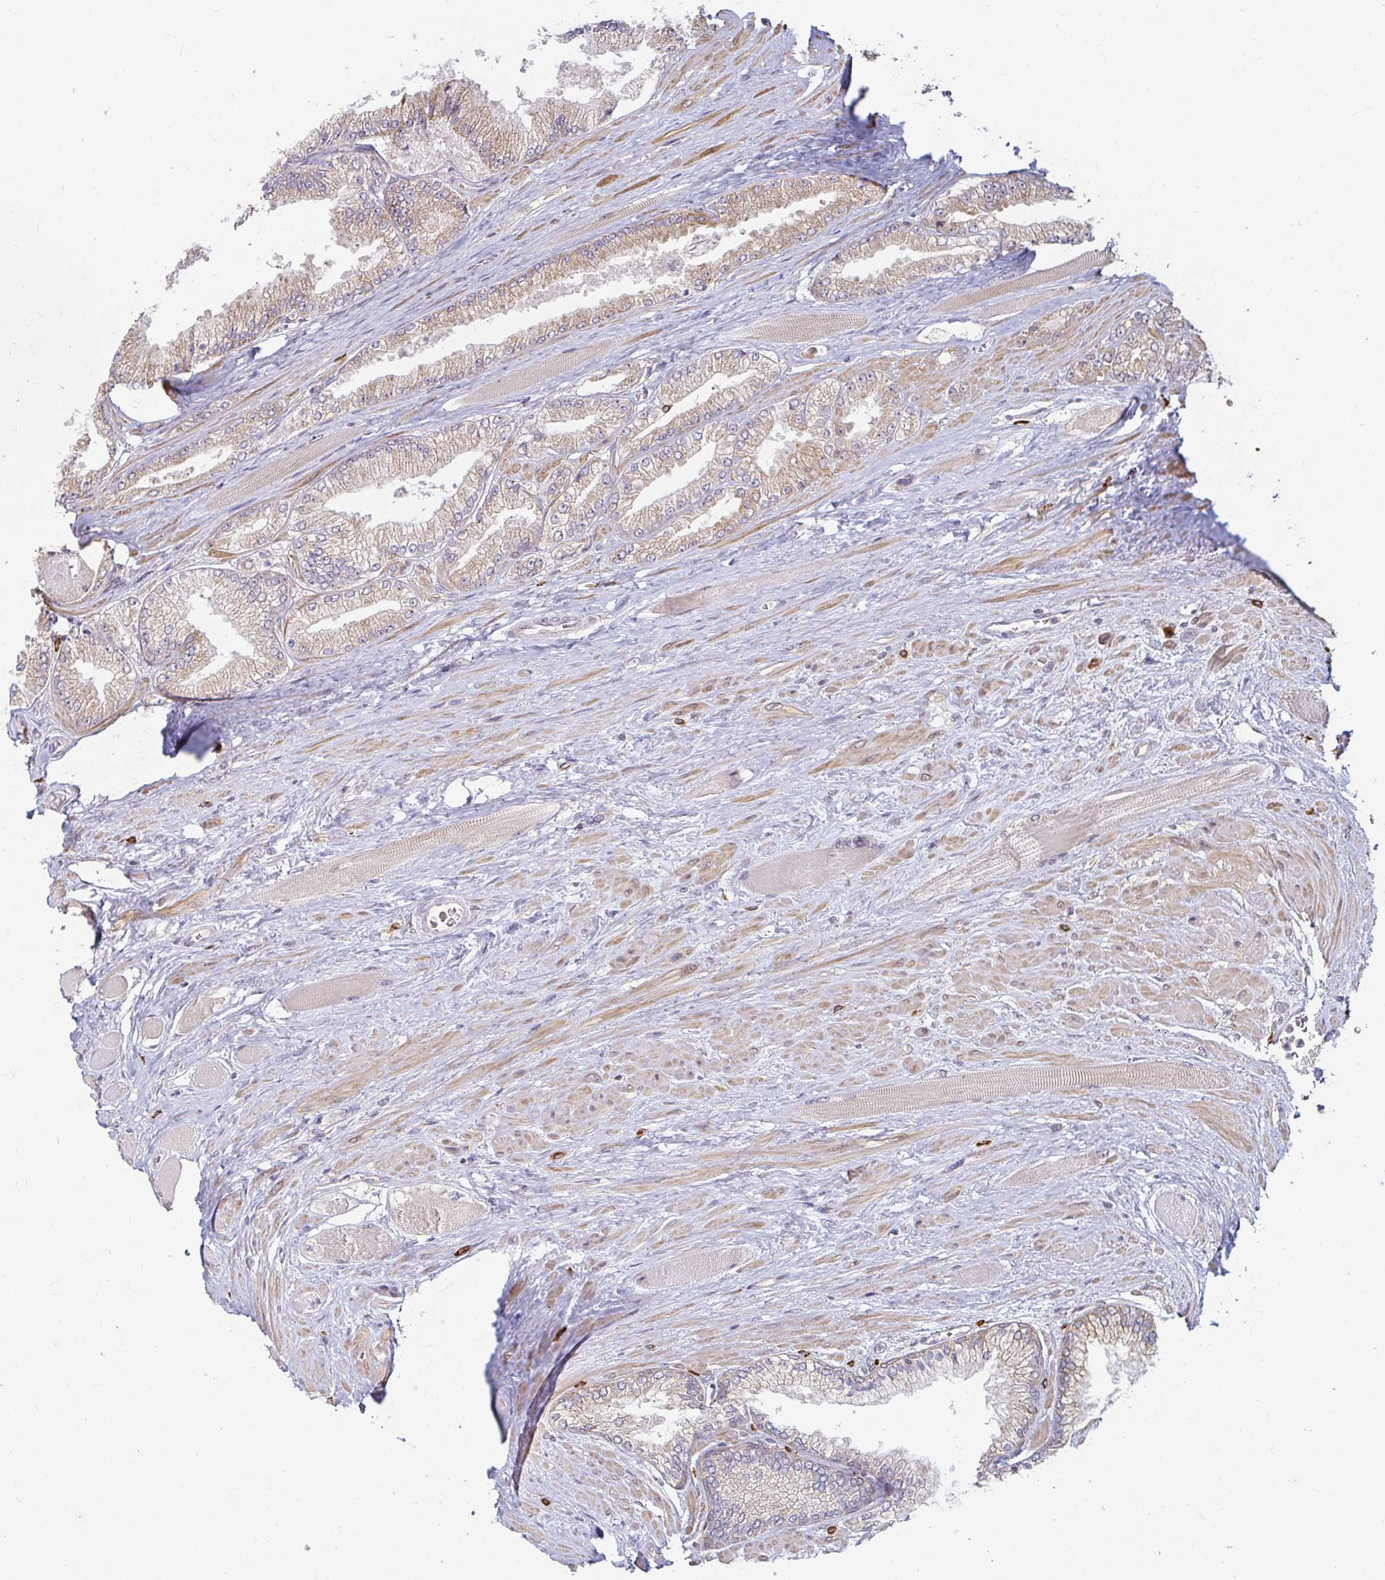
{"staining": {"intensity": "weak", "quantity": ">75%", "location": "cytoplasmic/membranous"}, "tissue": "prostate cancer", "cell_type": "Tumor cells", "image_type": "cancer", "snomed": [{"axis": "morphology", "description": "Adenocarcinoma, Low grade"}, {"axis": "topography", "description": "Prostate"}], "caption": "Prostate cancer (adenocarcinoma (low-grade)) stained for a protein (brown) demonstrates weak cytoplasmic/membranous positive expression in about >75% of tumor cells.", "gene": "CAST", "patient": {"sex": "male", "age": 67}}